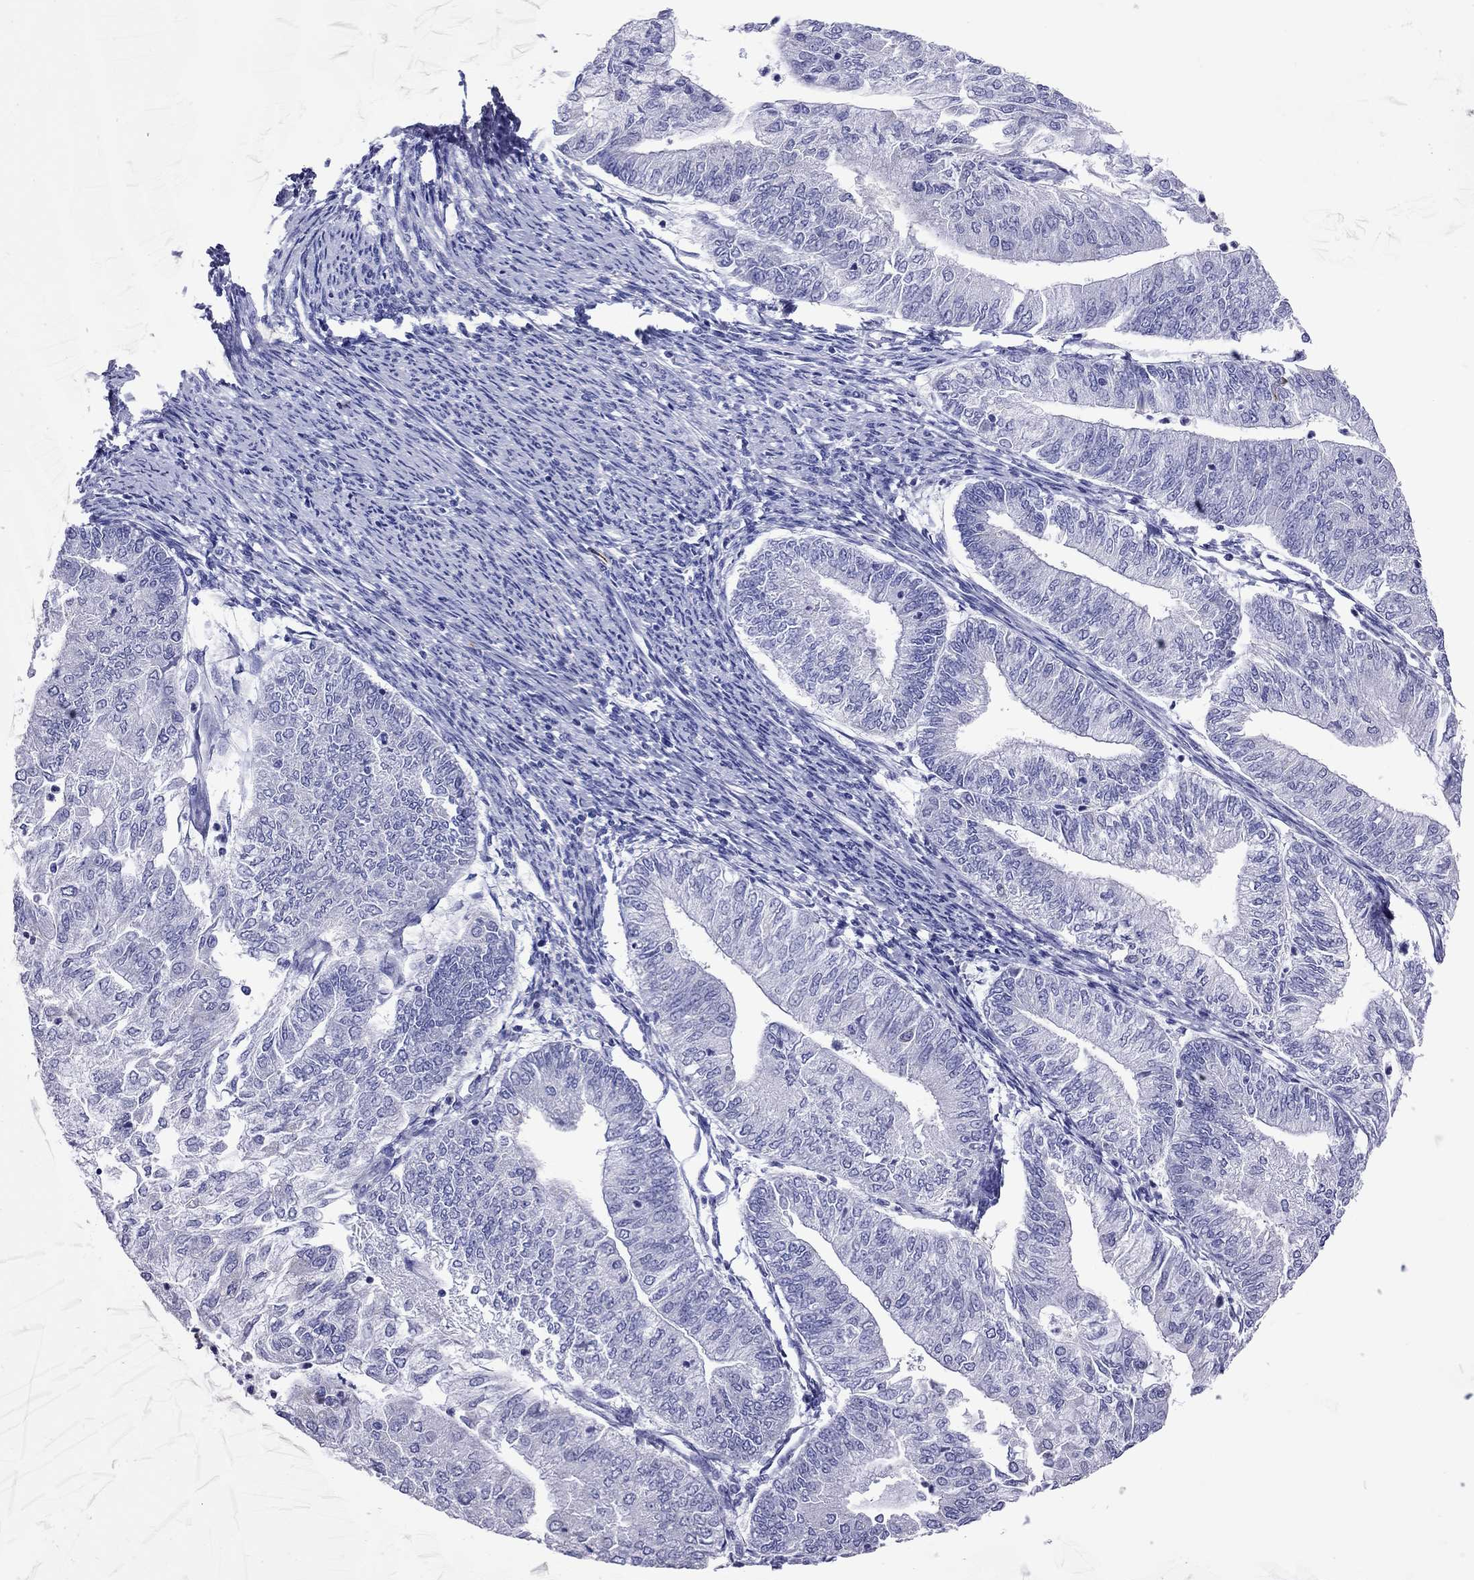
{"staining": {"intensity": "negative", "quantity": "none", "location": "none"}, "tissue": "endometrial cancer", "cell_type": "Tumor cells", "image_type": "cancer", "snomed": [{"axis": "morphology", "description": "Adenocarcinoma, NOS"}, {"axis": "topography", "description": "Endometrium"}], "caption": "Immunohistochemistry photomicrograph of human endometrial adenocarcinoma stained for a protein (brown), which shows no positivity in tumor cells. (Immunohistochemistry, brightfield microscopy, high magnification).", "gene": "ADORA2A", "patient": {"sex": "female", "age": 59}}